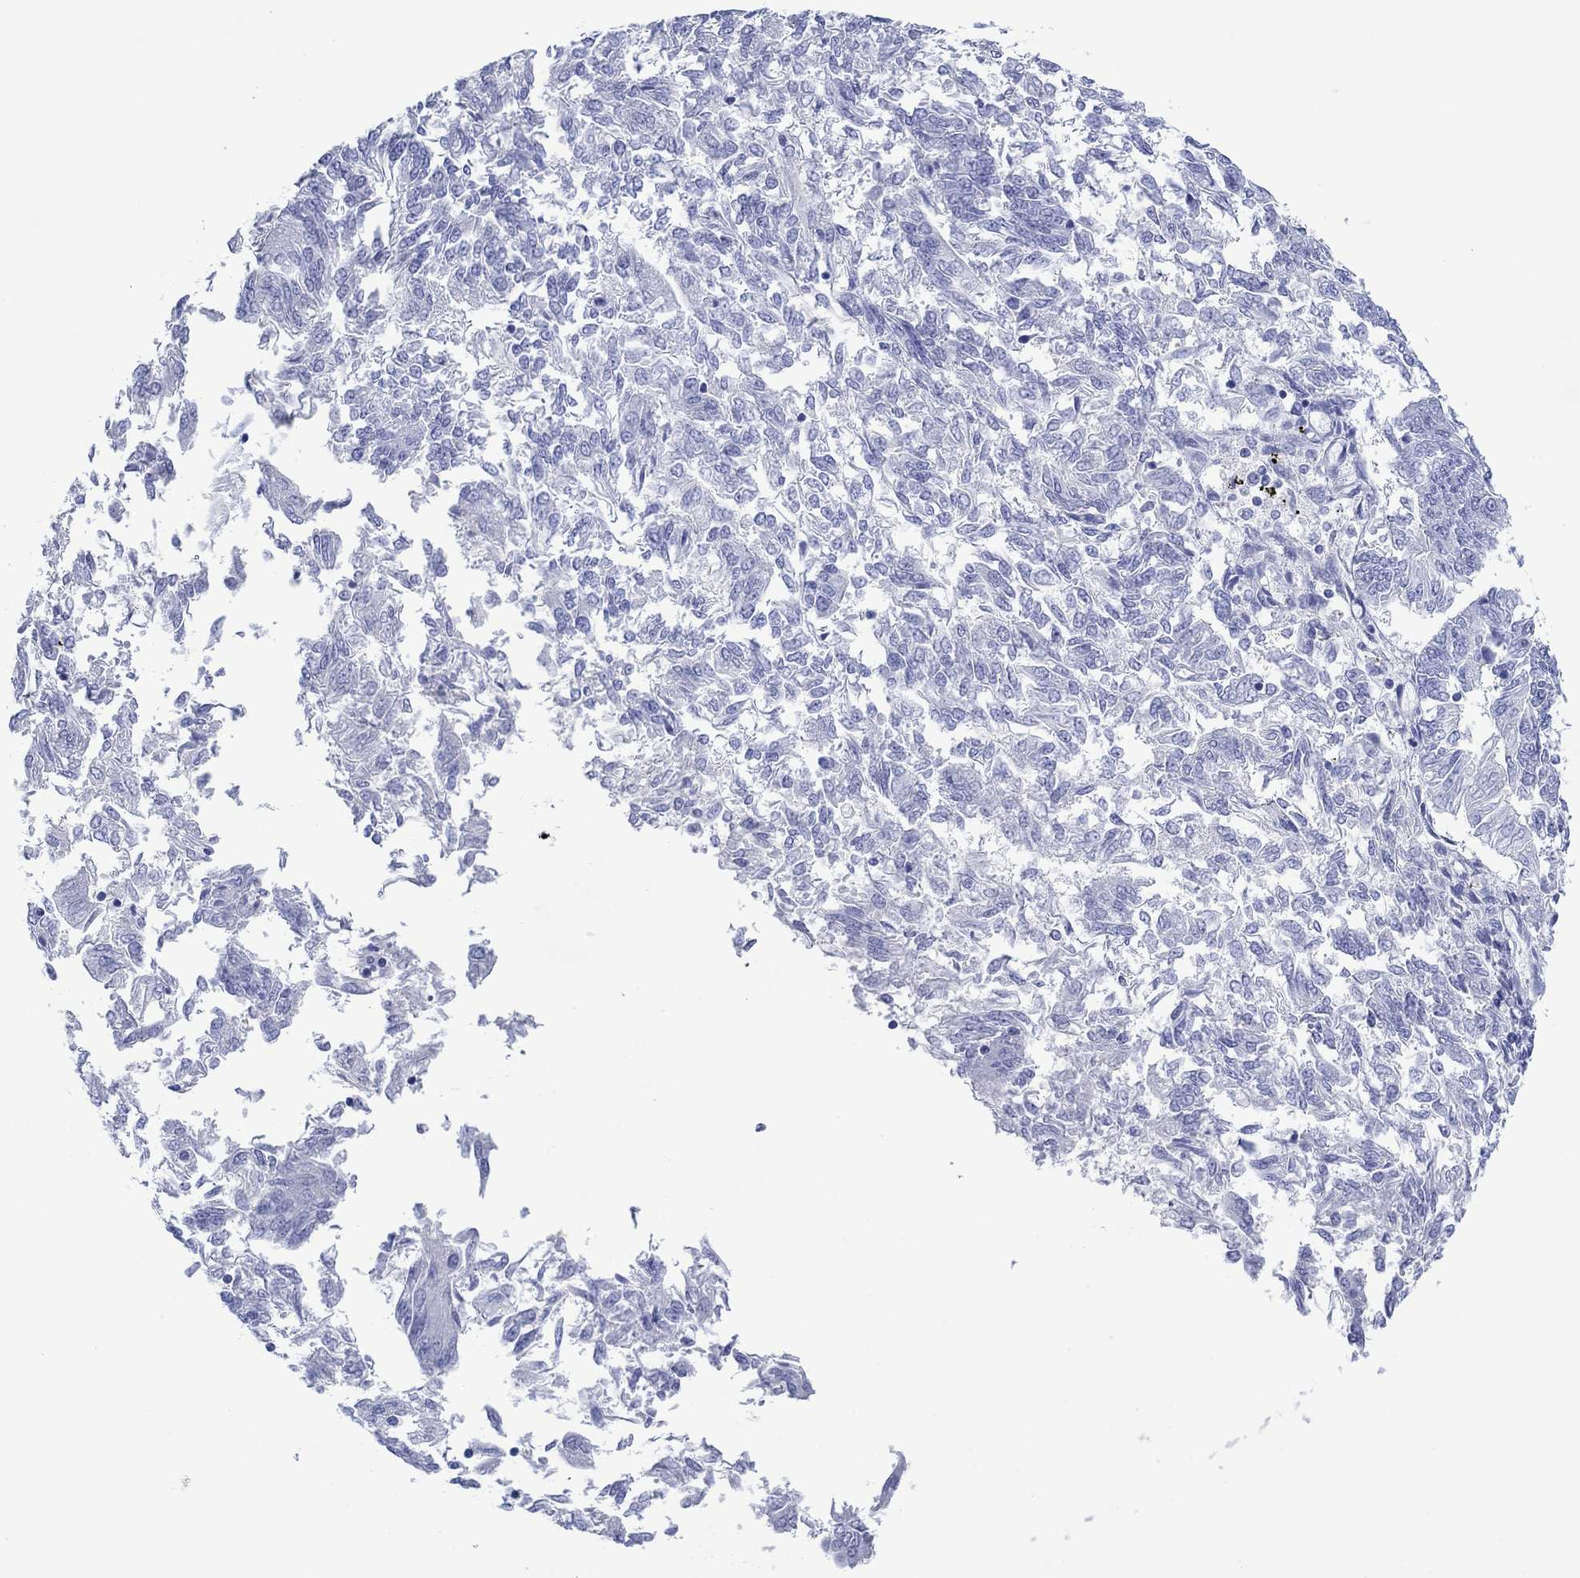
{"staining": {"intensity": "negative", "quantity": "none", "location": "none"}, "tissue": "endometrial cancer", "cell_type": "Tumor cells", "image_type": "cancer", "snomed": [{"axis": "morphology", "description": "Adenocarcinoma, NOS"}, {"axis": "topography", "description": "Endometrium"}], "caption": "Endometrial adenocarcinoma was stained to show a protein in brown. There is no significant staining in tumor cells. (DAB (3,3'-diaminobenzidine) IHC, high magnification).", "gene": "MLANA", "patient": {"sex": "female", "age": 58}}